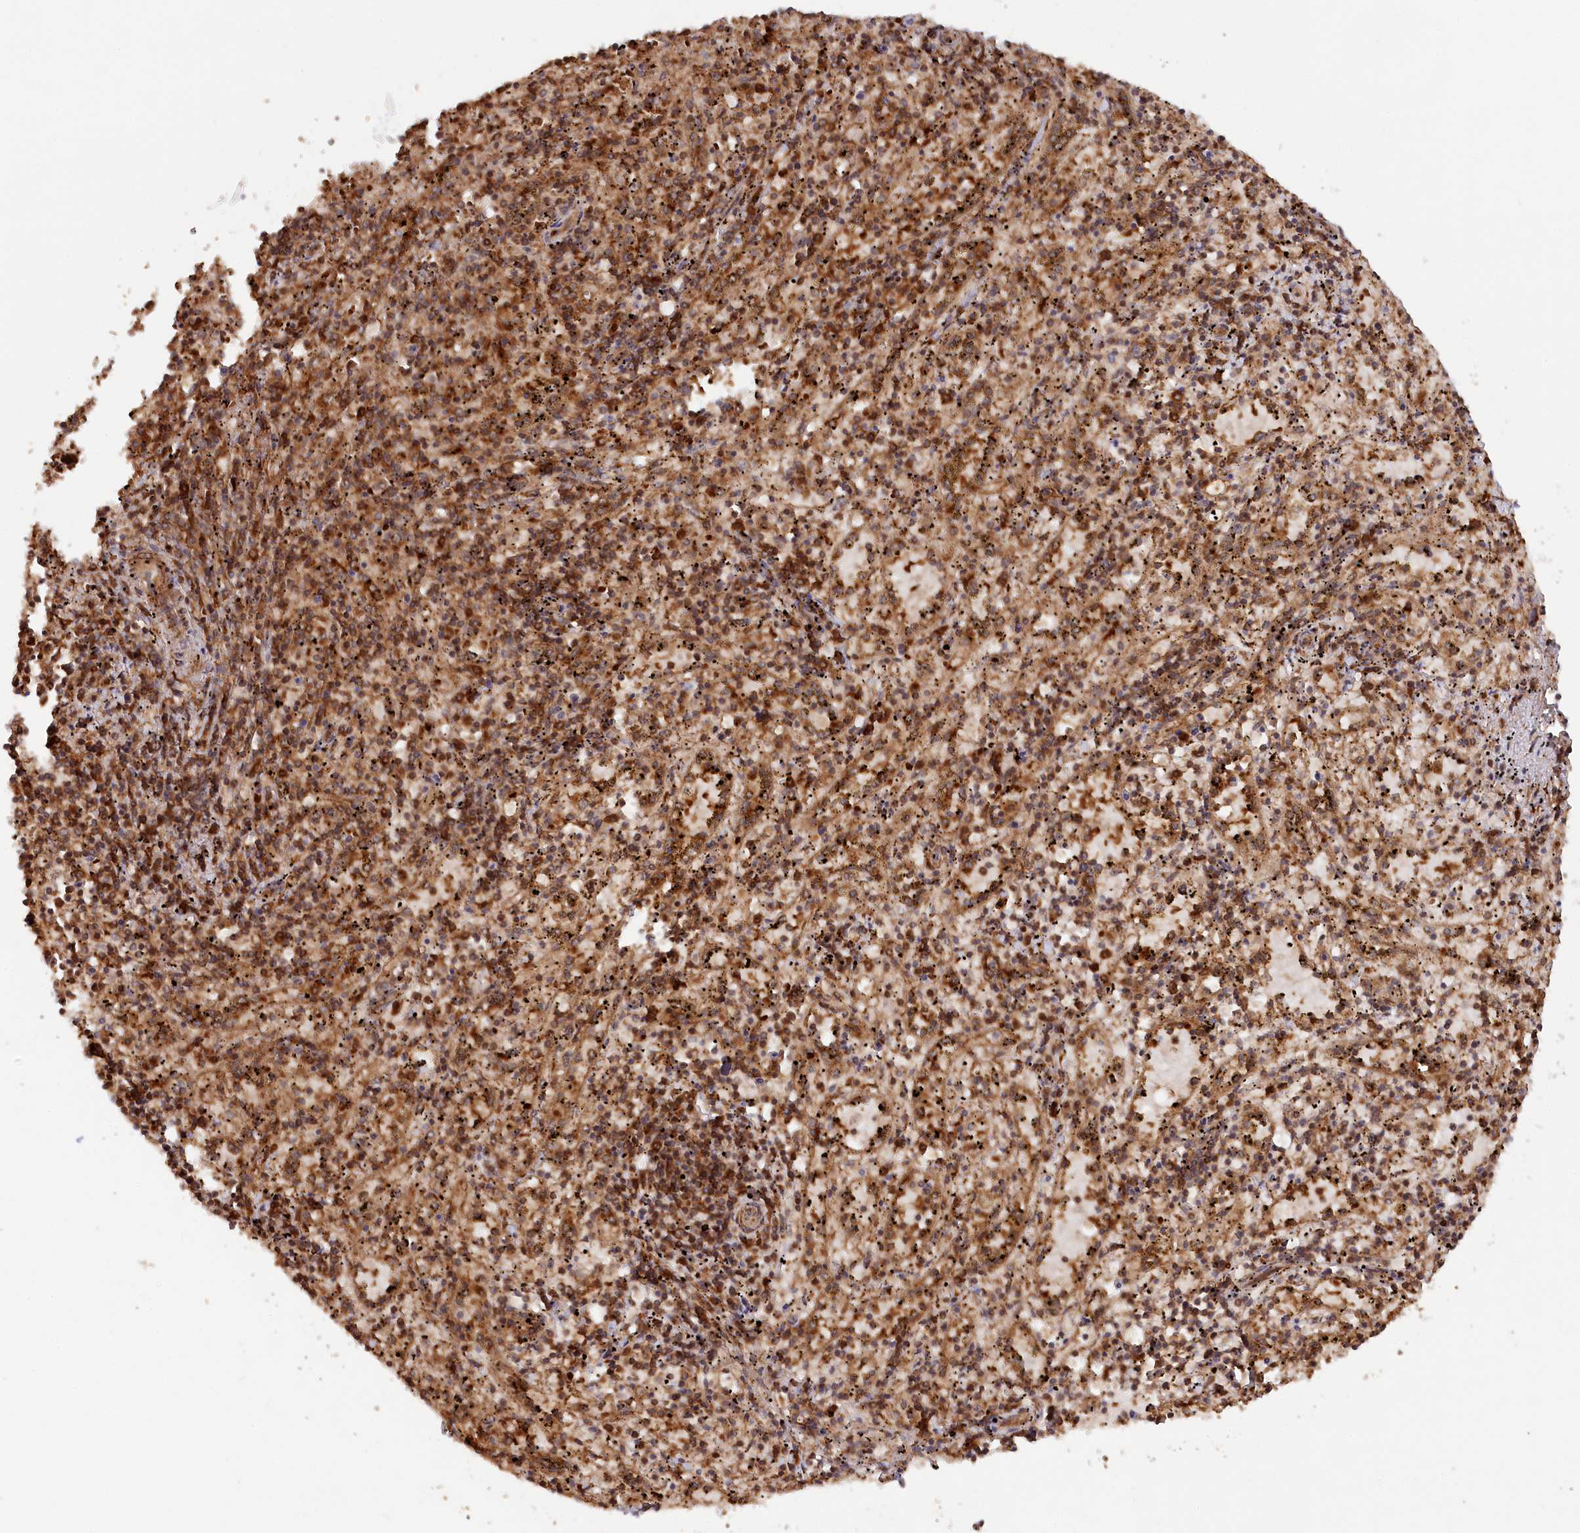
{"staining": {"intensity": "strong", "quantity": ">75%", "location": "cytoplasmic/membranous"}, "tissue": "spleen", "cell_type": "Cells in red pulp", "image_type": "normal", "snomed": [{"axis": "morphology", "description": "Normal tissue, NOS"}, {"axis": "topography", "description": "Spleen"}], "caption": "High-power microscopy captured an immunohistochemistry (IHC) photomicrograph of normal spleen, revealing strong cytoplasmic/membranous positivity in approximately >75% of cells in red pulp.", "gene": "PAIP2", "patient": {"sex": "male", "age": 11}}